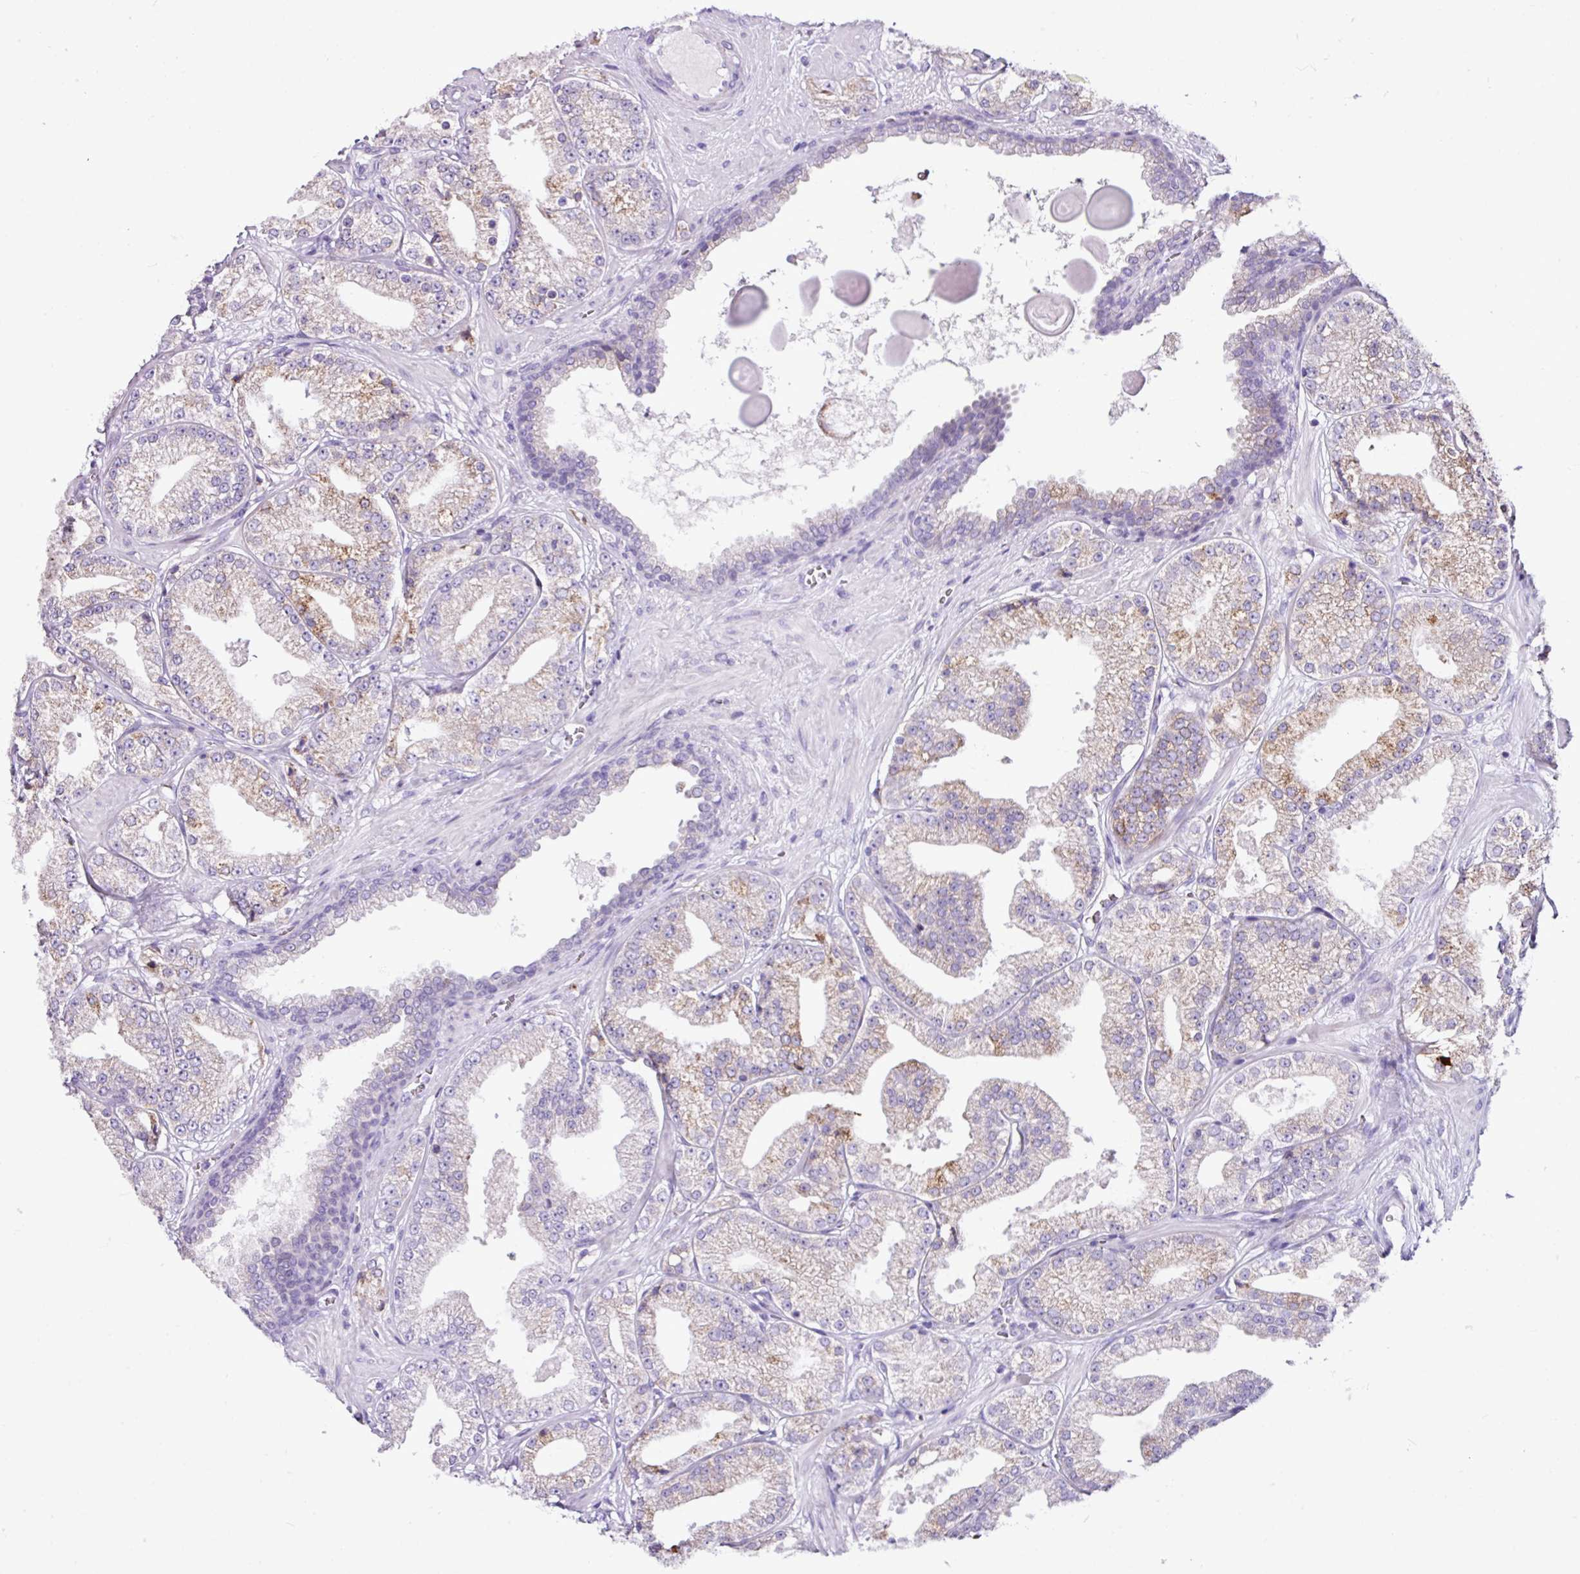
{"staining": {"intensity": "weak", "quantity": "25%-75%", "location": "cytoplasmic/membranous"}, "tissue": "prostate cancer", "cell_type": "Tumor cells", "image_type": "cancer", "snomed": [{"axis": "morphology", "description": "Adenocarcinoma, High grade"}, {"axis": "topography", "description": "Prostate"}], "caption": "Prostate high-grade adenocarcinoma was stained to show a protein in brown. There is low levels of weak cytoplasmic/membranous expression in approximately 25%-75% of tumor cells.", "gene": "RGS21", "patient": {"sex": "male", "age": 68}}